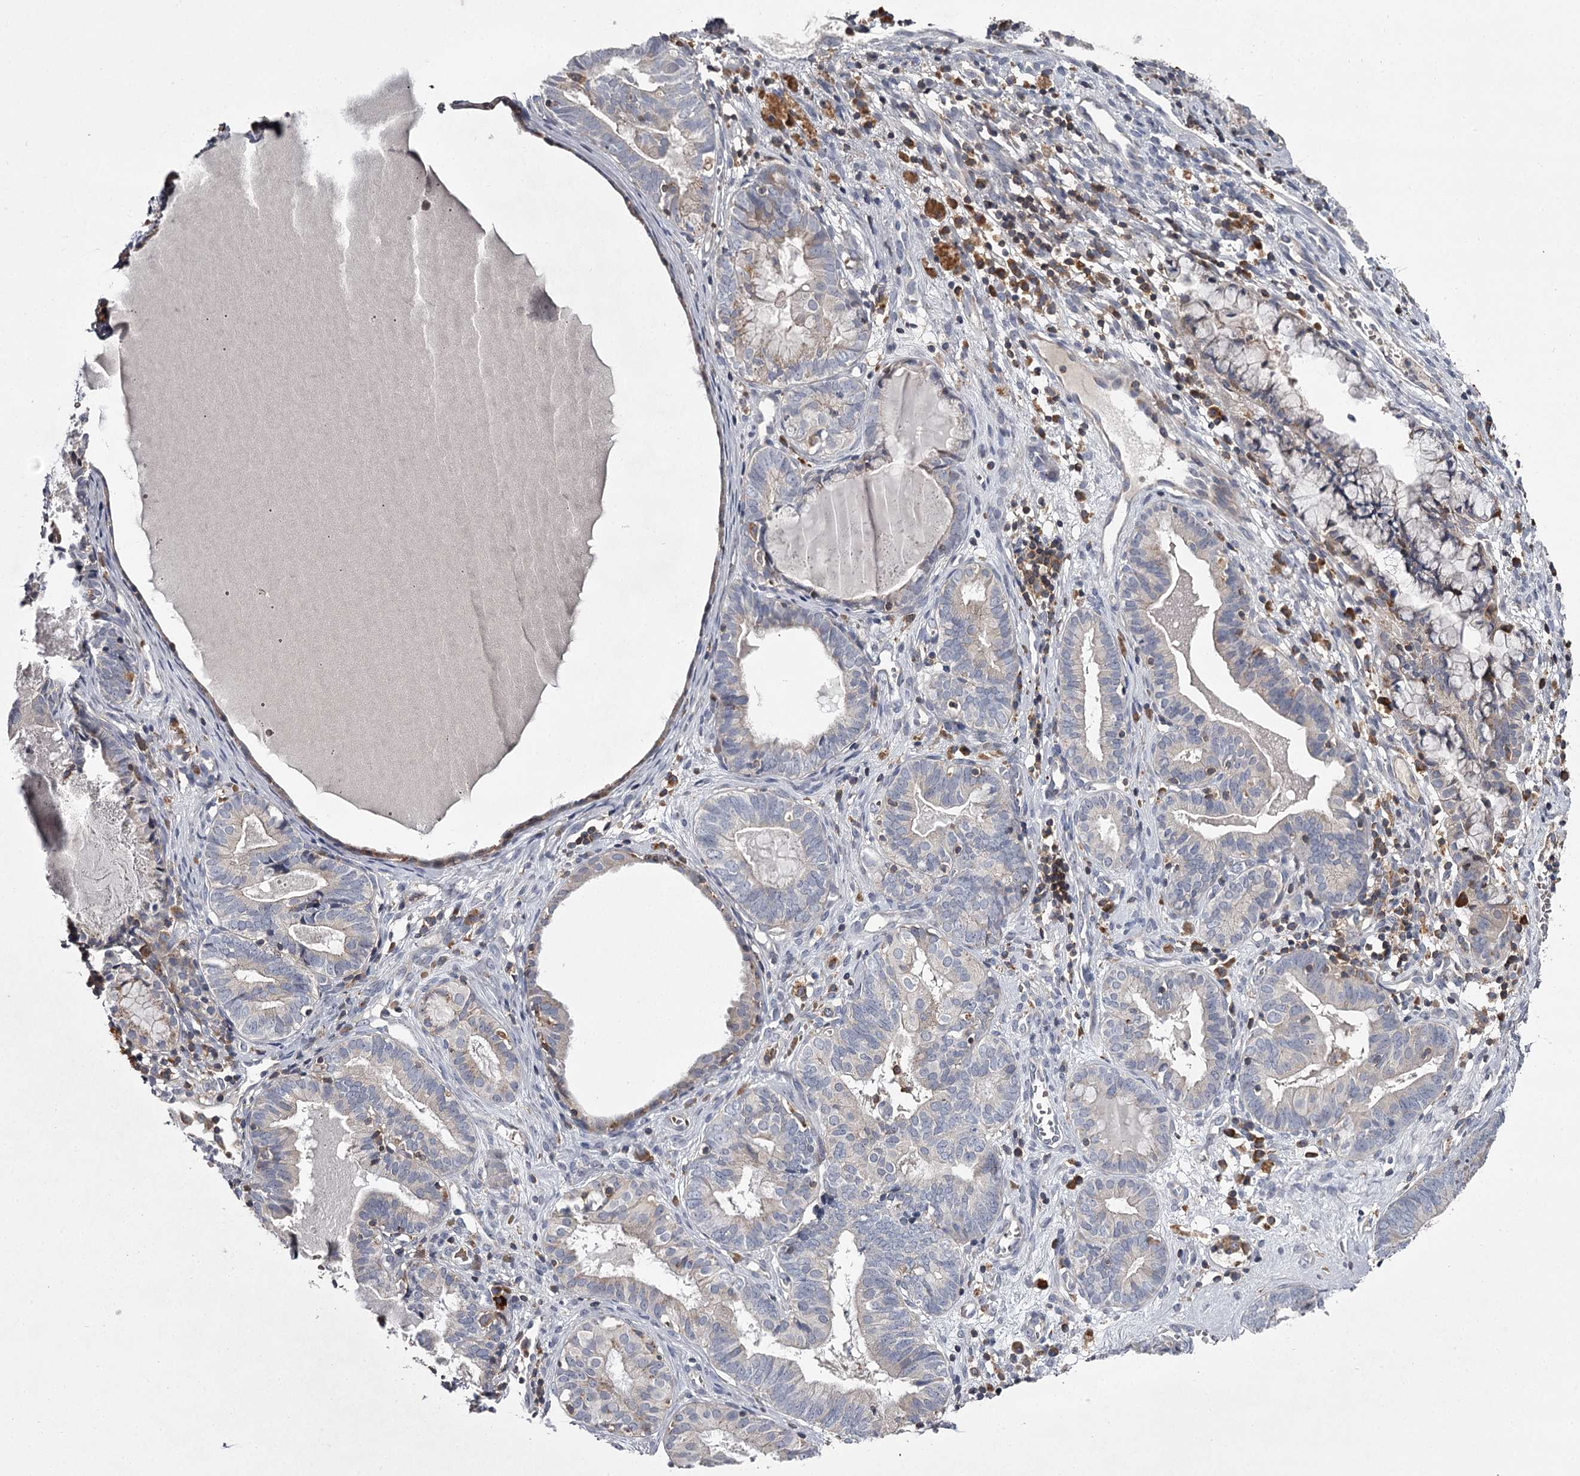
{"staining": {"intensity": "negative", "quantity": "none", "location": "none"}, "tissue": "endometrial cancer", "cell_type": "Tumor cells", "image_type": "cancer", "snomed": [{"axis": "morphology", "description": "Adenocarcinoma, NOS"}, {"axis": "topography", "description": "Endometrium"}], "caption": "An IHC micrograph of endometrial adenocarcinoma is shown. There is no staining in tumor cells of endometrial adenocarcinoma.", "gene": "RASSF6", "patient": {"sex": "female", "age": 79}}